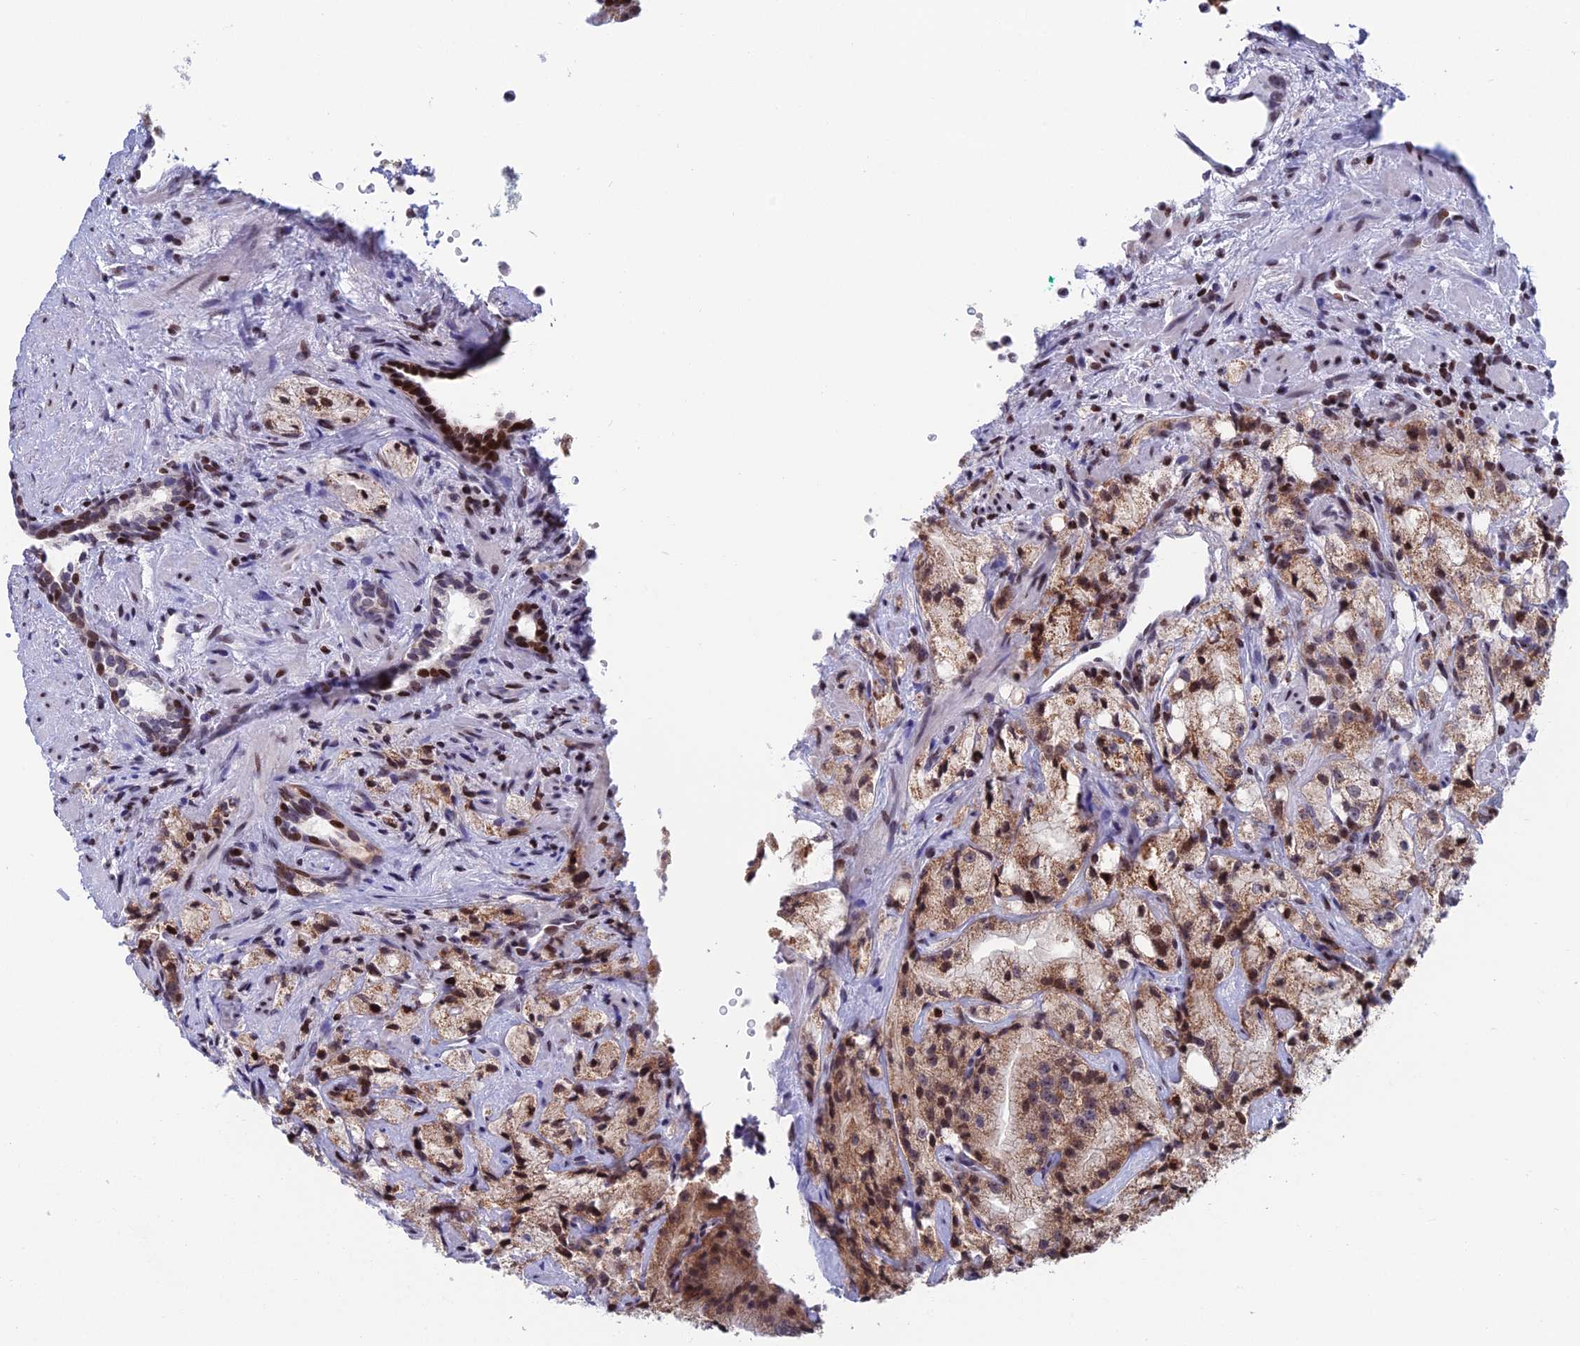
{"staining": {"intensity": "moderate", "quantity": ">75%", "location": "cytoplasmic/membranous,nuclear"}, "tissue": "prostate cancer", "cell_type": "Tumor cells", "image_type": "cancer", "snomed": [{"axis": "morphology", "description": "Adenocarcinoma, High grade"}, {"axis": "topography", "description": "Prostate"}], "caption": "IHC micrograph of prostate cancer stained for a protein (brown), which displays medium levels of moderate cytoplasmic/membranous and nuclear positivity in about >75% of tumor cells.", "gene": "AFF3", "patient": {"sex": "male", "age": 64}}